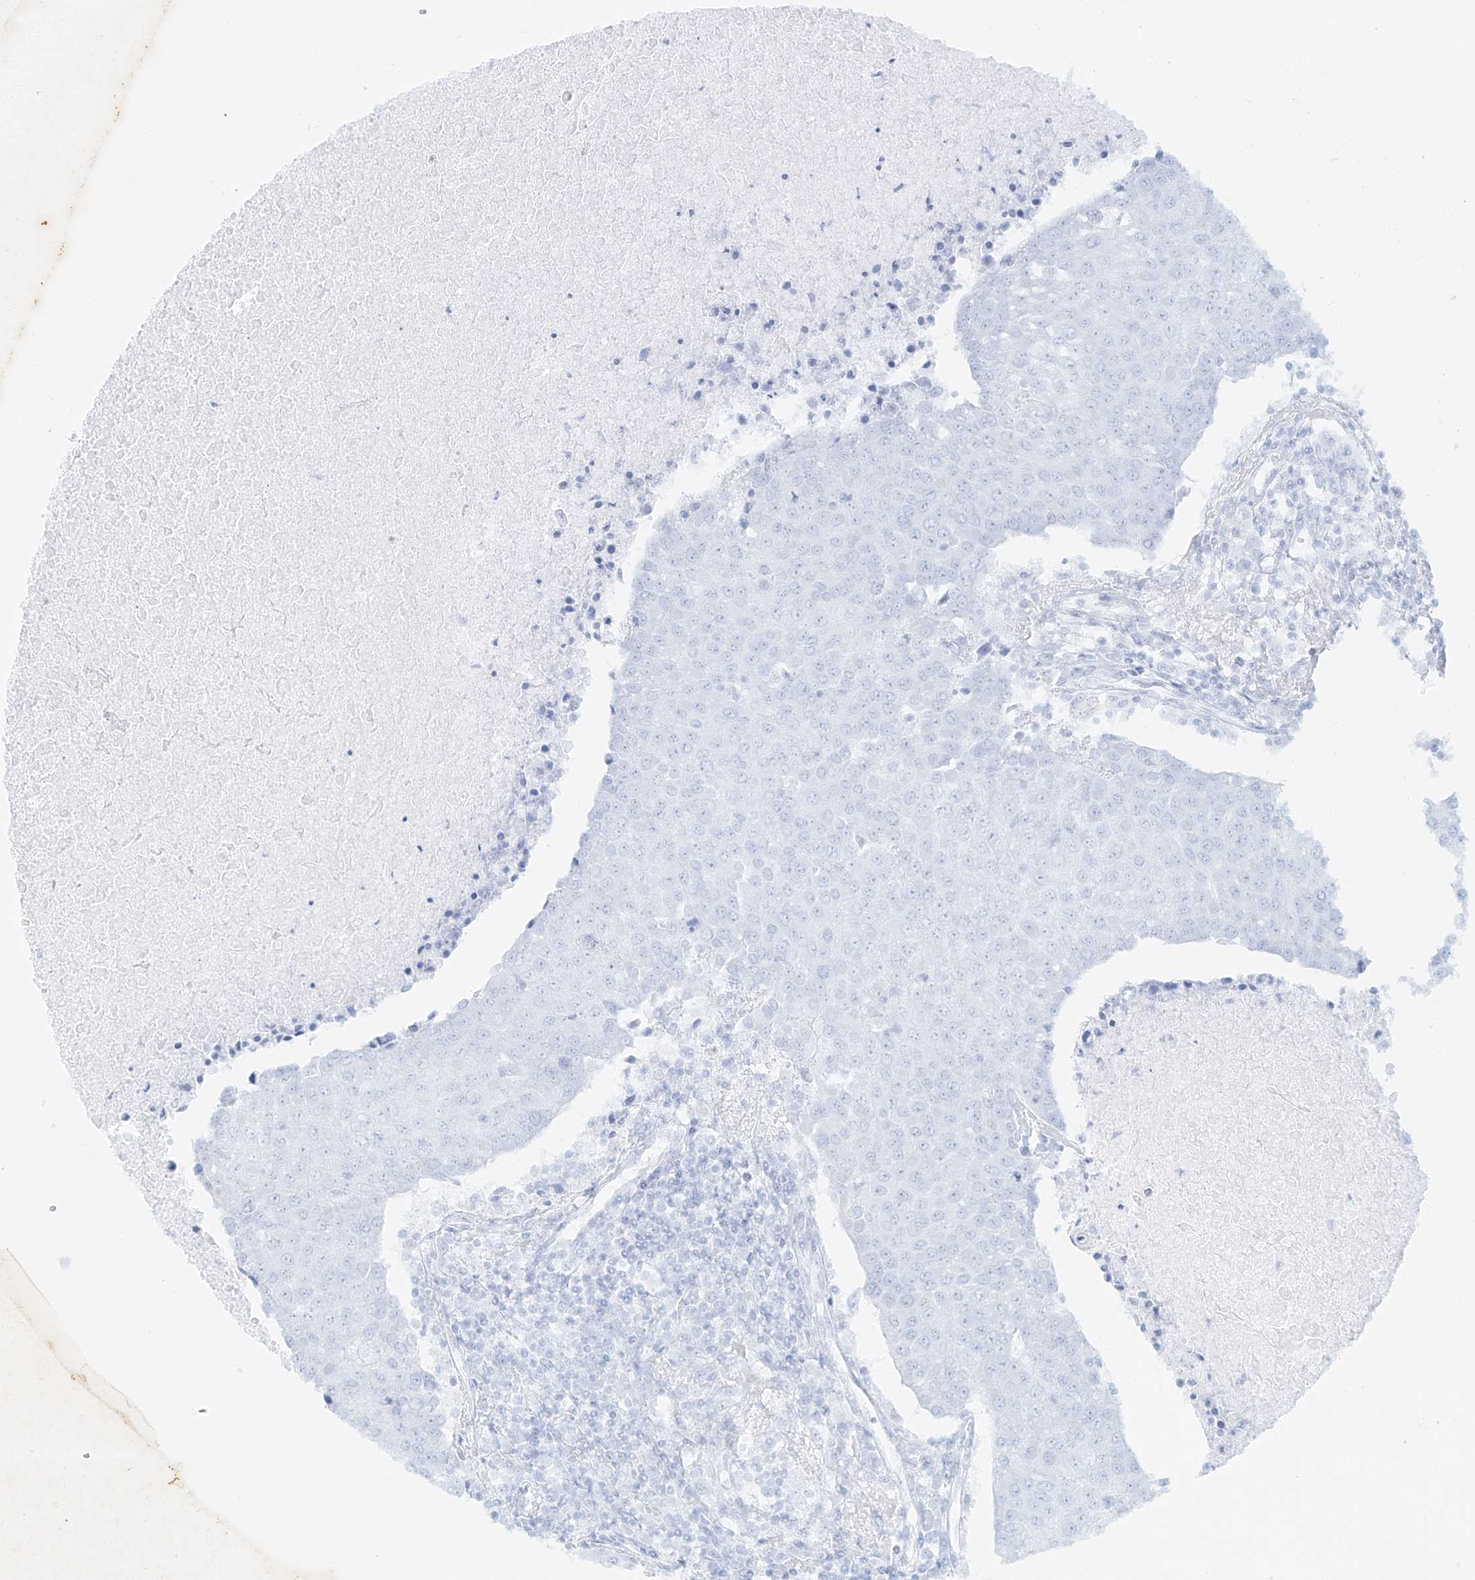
{"staining": {"intensity": "negative", "quantity": "none", "location": "none"}, "tissue": "urothelial cancer", "cell_type": "Tumor cells", "image_type": "cancer", "snomed": [{"axis": "morphology", "description": "Urothelial carcinoma, High grade"}, {"axis": "topography", "description": "Urinary bladder"}], "caption": "Protein analysis of urothelial cancer displays no significant expression in tumor cells.", "gene": "MTX2", "patient": {"sex": "female", "age": 85}}